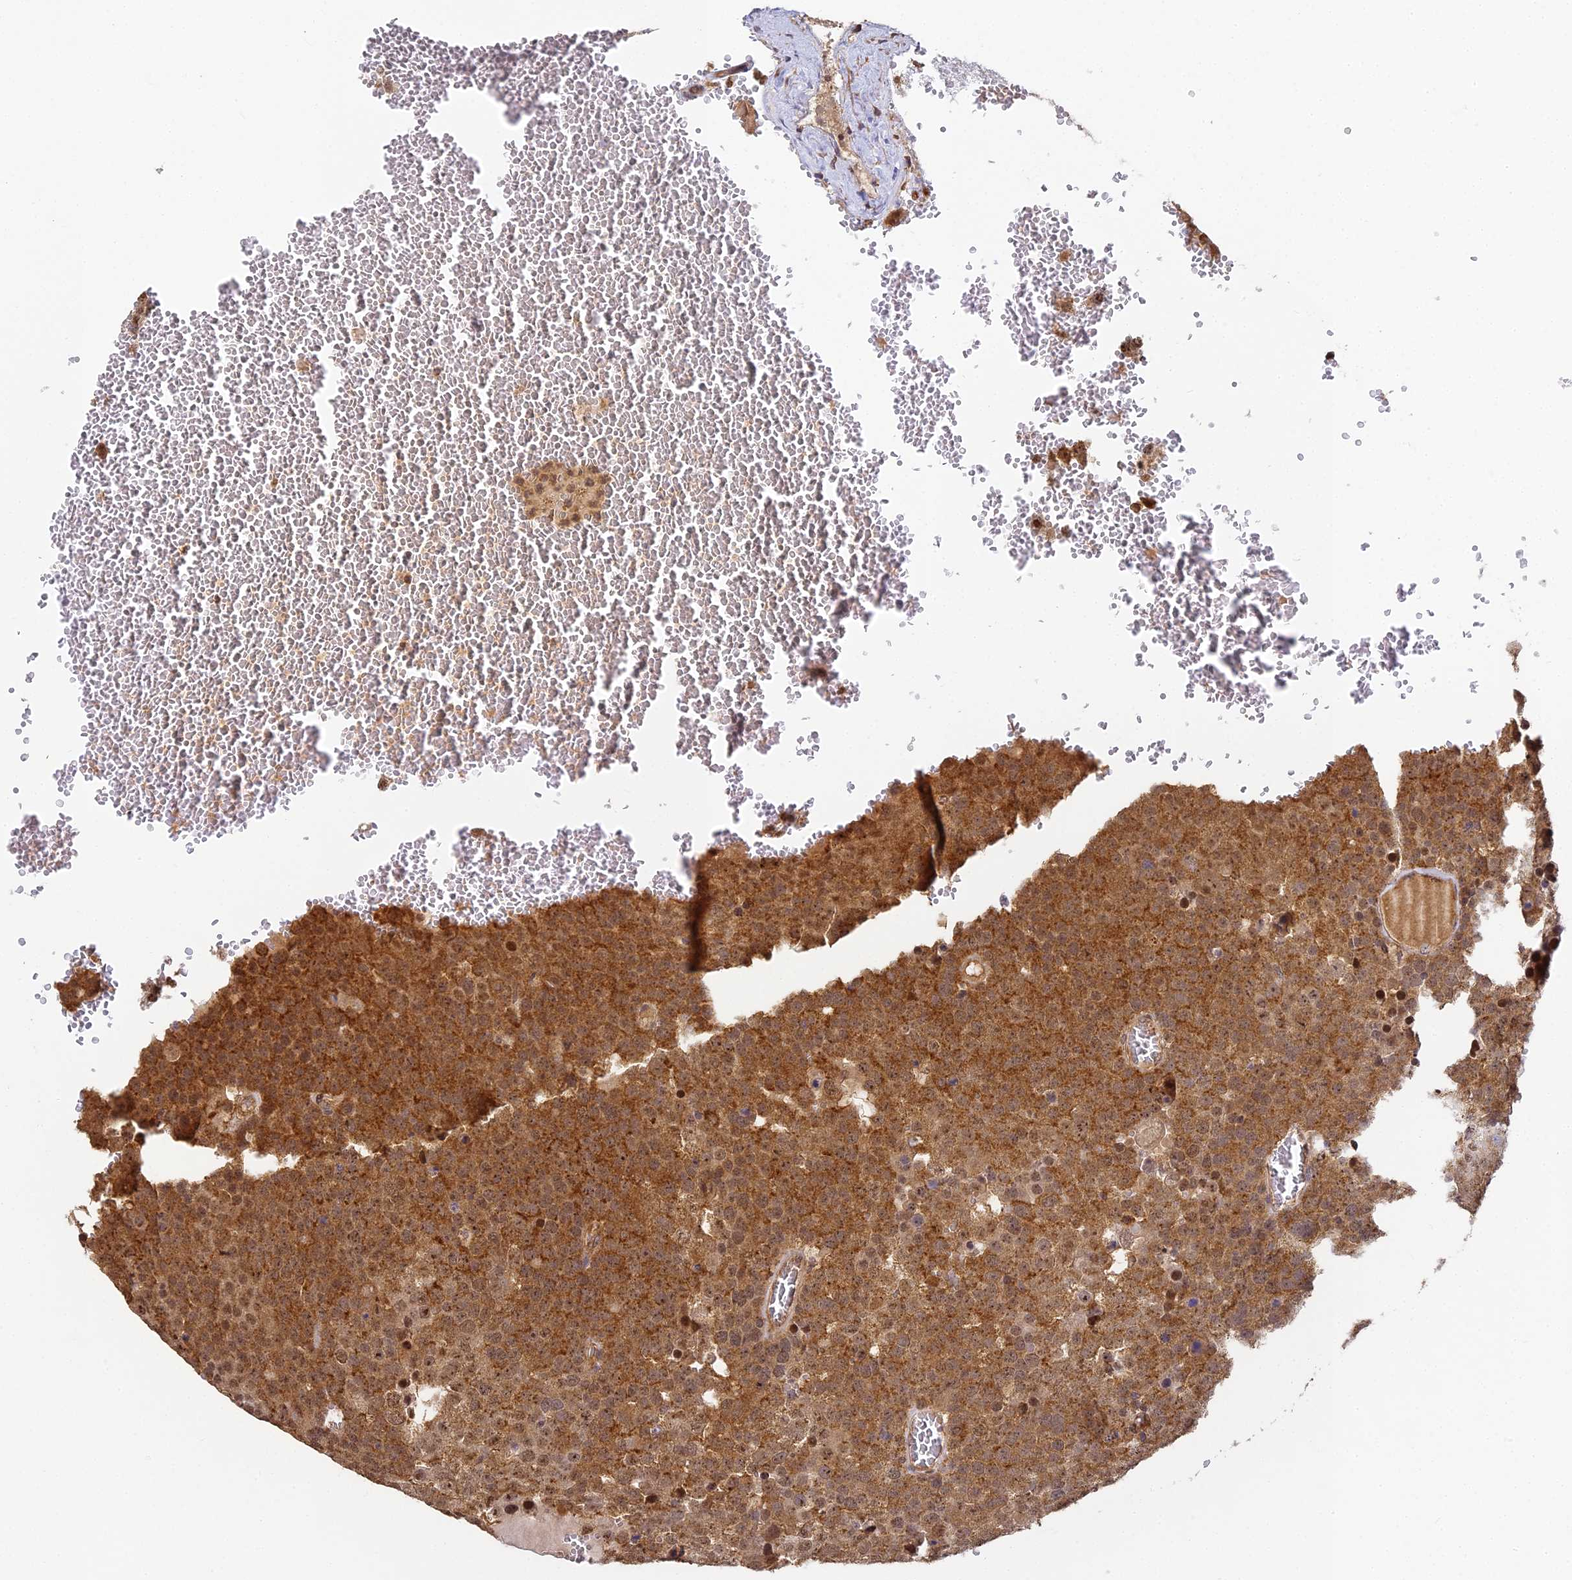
{"staining": {"intensity": "moderate", "quantity": ">75%", "location": "cytoplasmic/membranous,nuclear"}, "tissue": "testis cancer", "cell_type": "Tumor cells", "image_type": "cancer", "snomed": [{"axis": "morphology", "description": "Seminoma, NOS"}, {"axis": "topography", "description": "Testis"}], "caption": "Immunohistochemistry (DAB) staining of testis cancer (seminoma) reveals moderate cytoplasmic/membranous and nuclear protein expression in approximately >75% of tumor cells.", "gene": "ZNF443", "patient": {"sex": "male", "age": 71}}